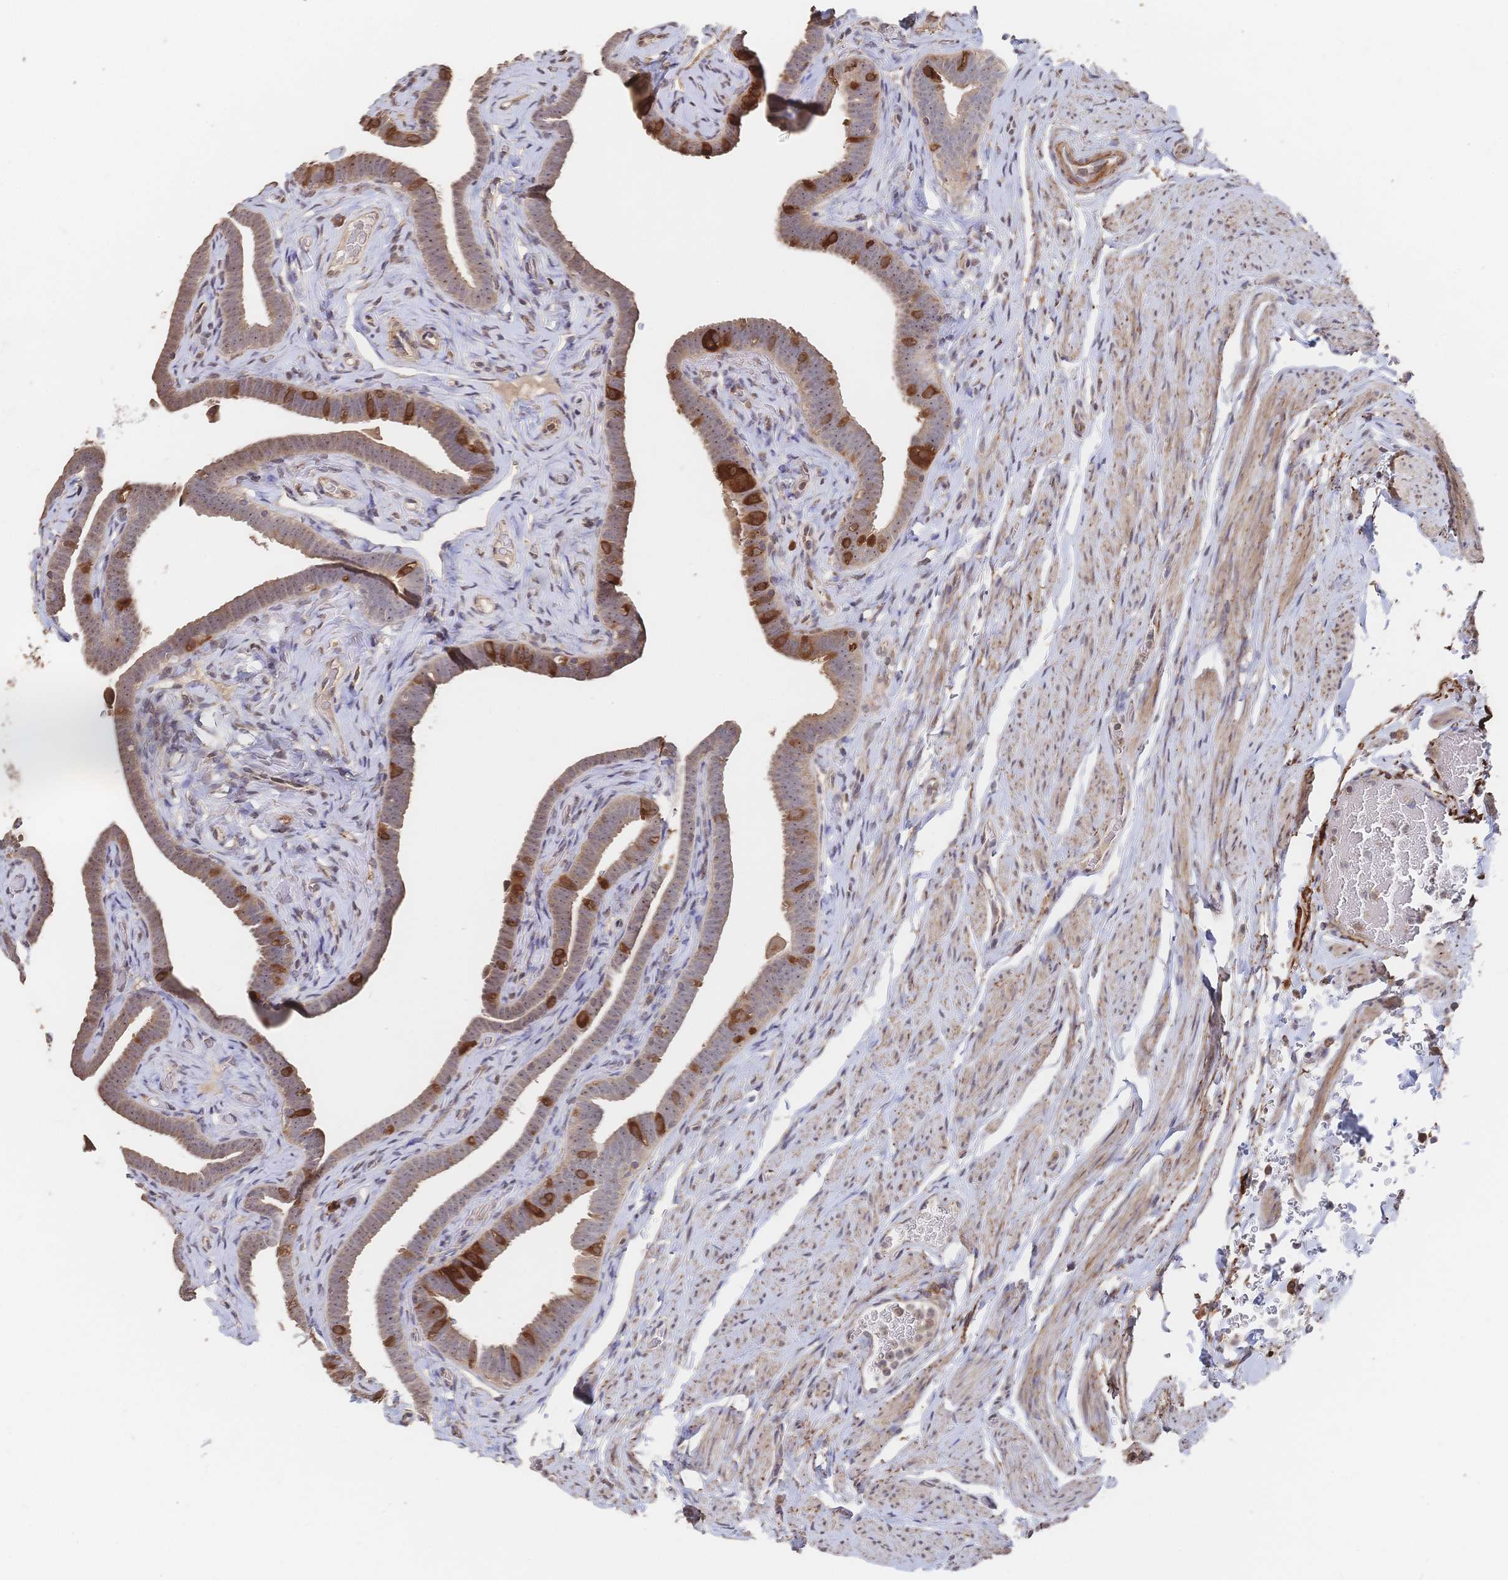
{"staining": {"intensity": "strong", "quantity": "25%-75%", "location": "cytoplasmic/membranous"}, "tissue": "fallopian tube", "cell_type": "Glandular cells", "image_type": "normal", "snomed": [{"axis": "morphology", "description": "Normal tissue, NOS"}, {"axis": "topography", "description": "Fallopian tube"}], "caption": "Protein staining of unremarkable fallopian tube shows strong cytoplasmic/membranous expression in approximately 25%-75% of glandular cells. (DAB = brown stain, brightfield microscopy at high magnification).", "gene": "DNAJA4", "patient": {"sex": "female", "age": 69}}